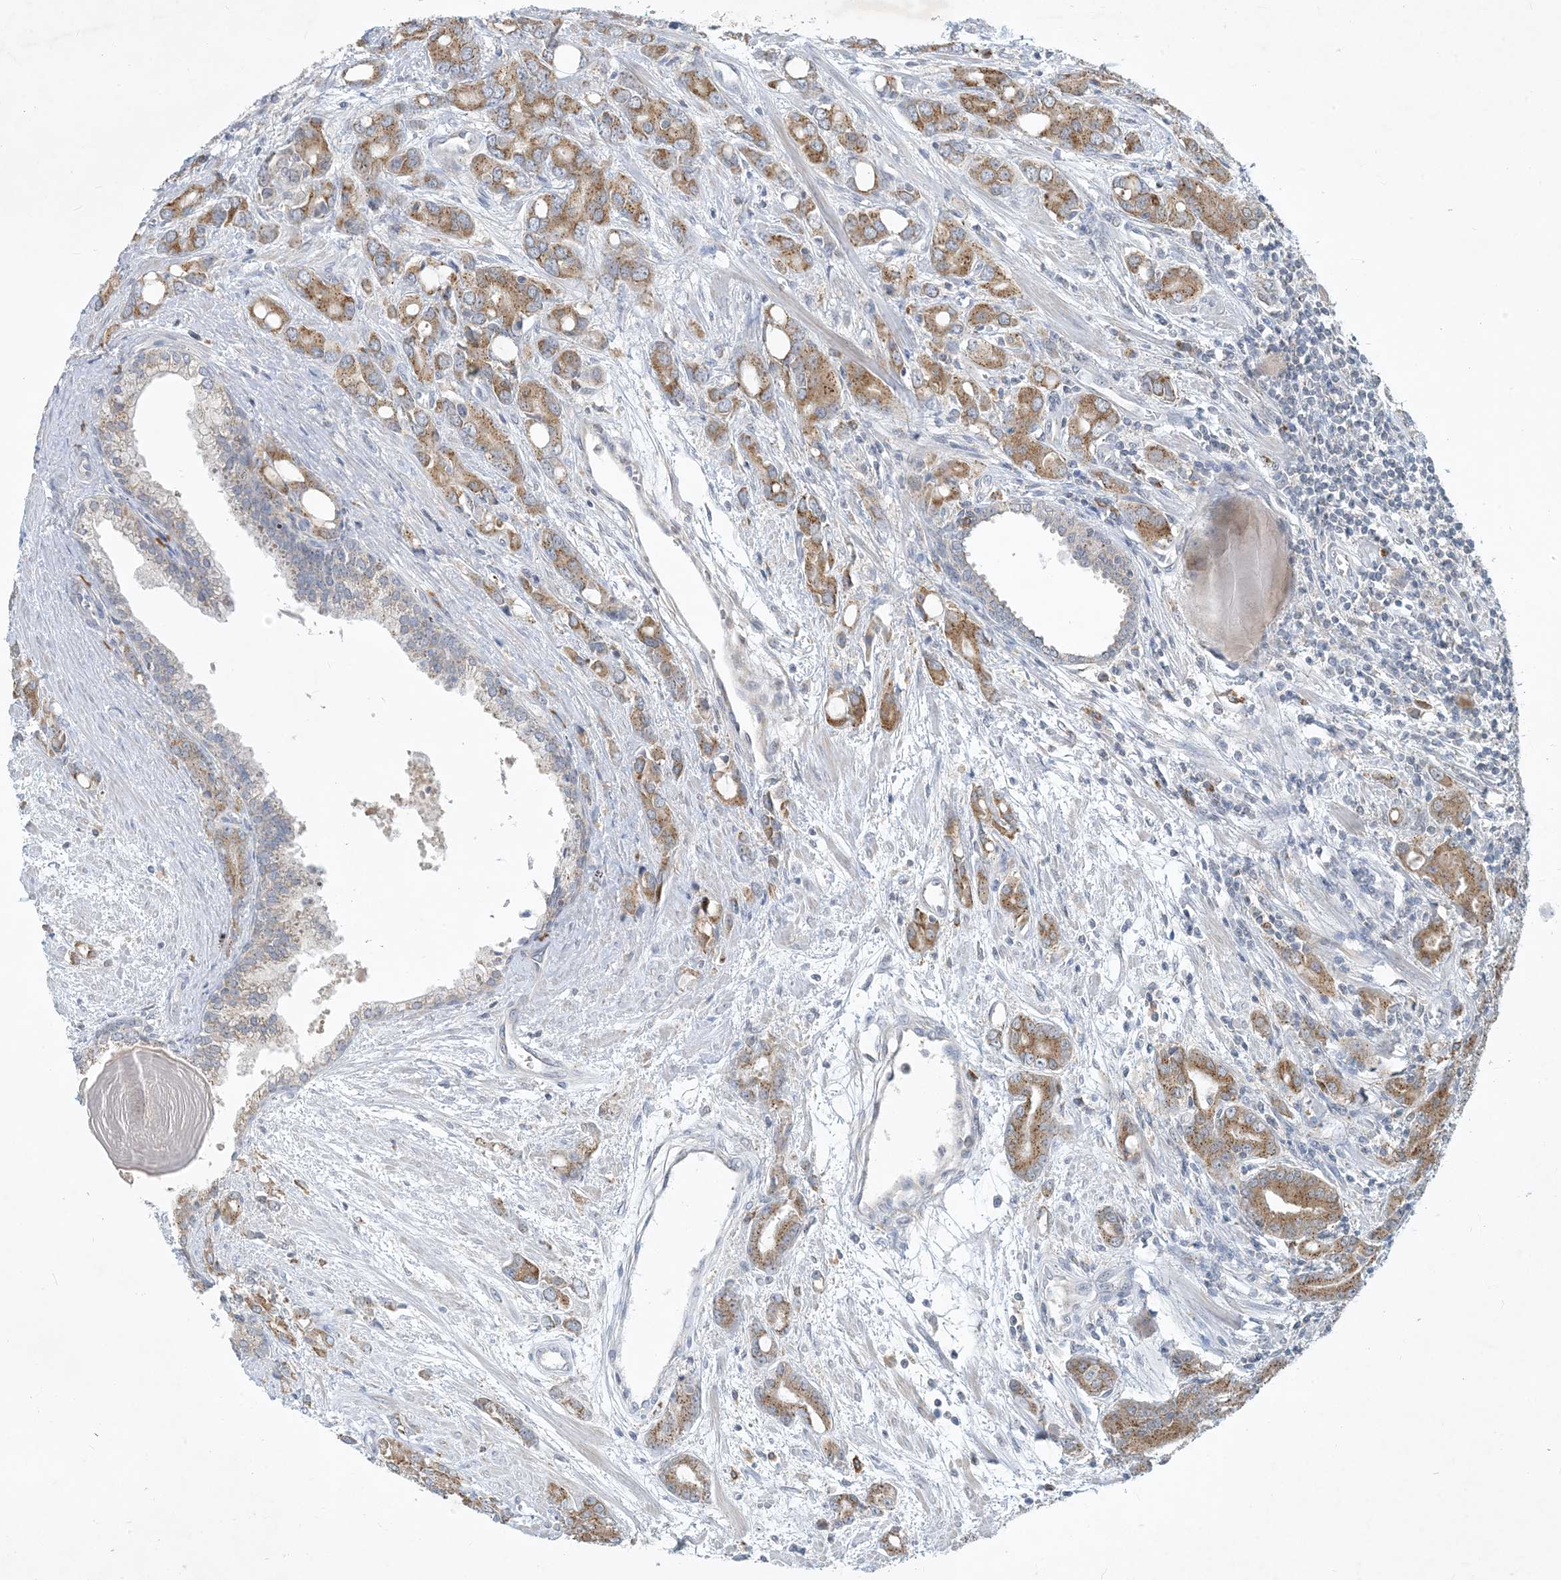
{"staining": {"intensity": "moderate", "quantity": ">75%", "location": "cytoplasmic/membranous"}, "tissue": "prostate cancer", "cell_type": "Tumor cells", "image_type": "cancer", "snomed": [{"axis": "morphology", "description": "Adenocarcinoma, High grade"}, {"axis": "topography", "description": "Prostate"}], "caption": "Immunohistochemical staining of high-grade adenocarcinoma (prostate) exhibits moderate cytoplasmic/membranous protein staining in about >75% of tumor cells.", "gene": "CCDC14", "patient": {"sex": "male", "age": 62}}